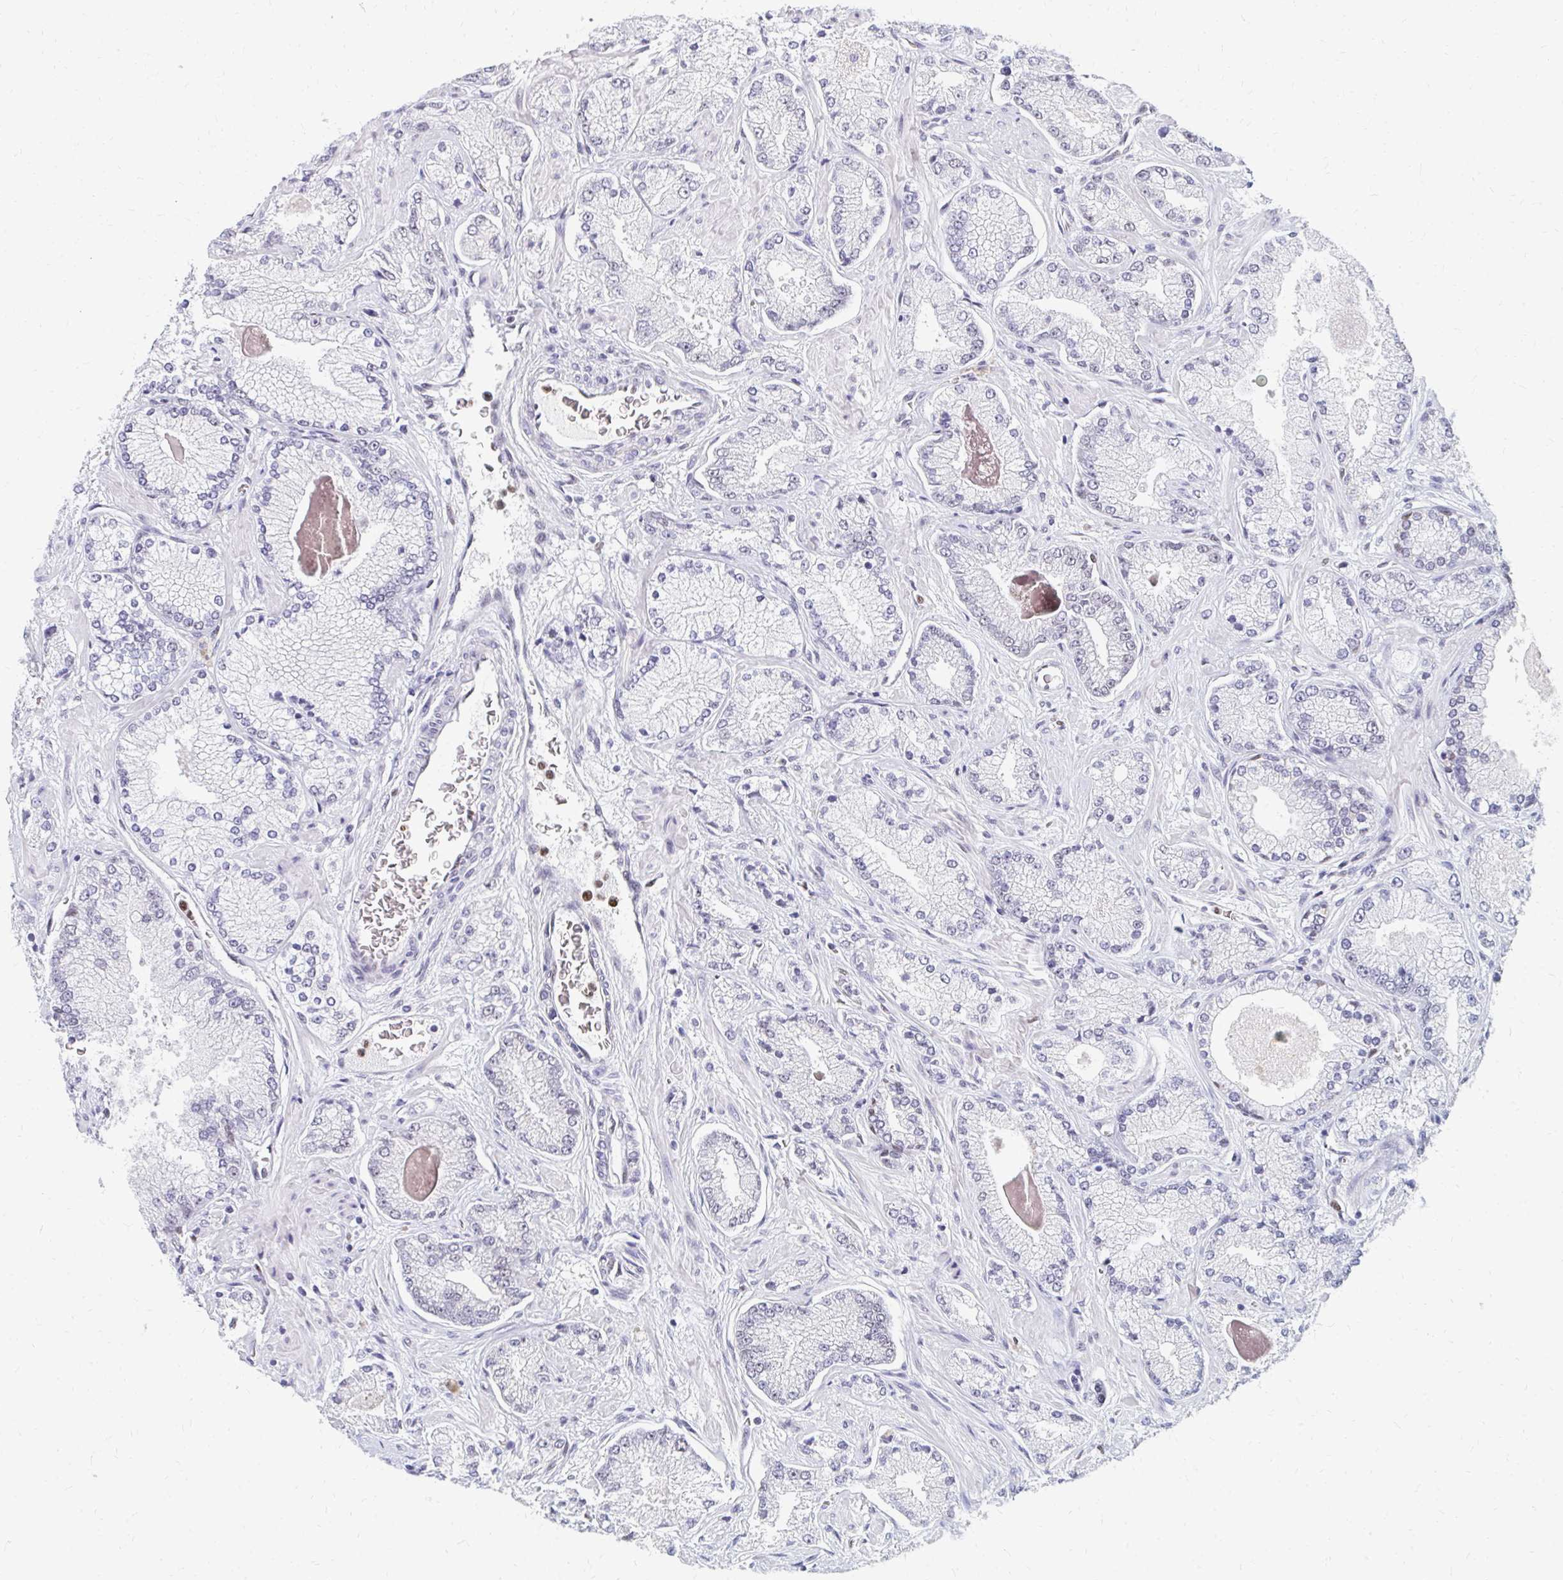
{"staining": {"intensity": "negative", "quantity": "none", "location": "none"}, "tissue": "prostate cancer", "cell_type": "Tumor cells", "image_type": "cancer", "snomed": [{"axis": "morphology", "description": "Normal tissue, NOS"}, {"axis": "morphology", "description": "Adenocarcinoma, High grade"}, {"axis": "topography", "description": "Prostate"}, {"axis": "topography", "description": "Peripheral nerve tissue"}], "caption": "This image is of prostate adenocarcinoma (high-grade) stained with immunohistochemistry to label a protein in brown with the nuclei are counter-stained blue. There is no expression in tumor cells.", "gene": "PLK3", "patient": {"sex": "male", "age": 68}}